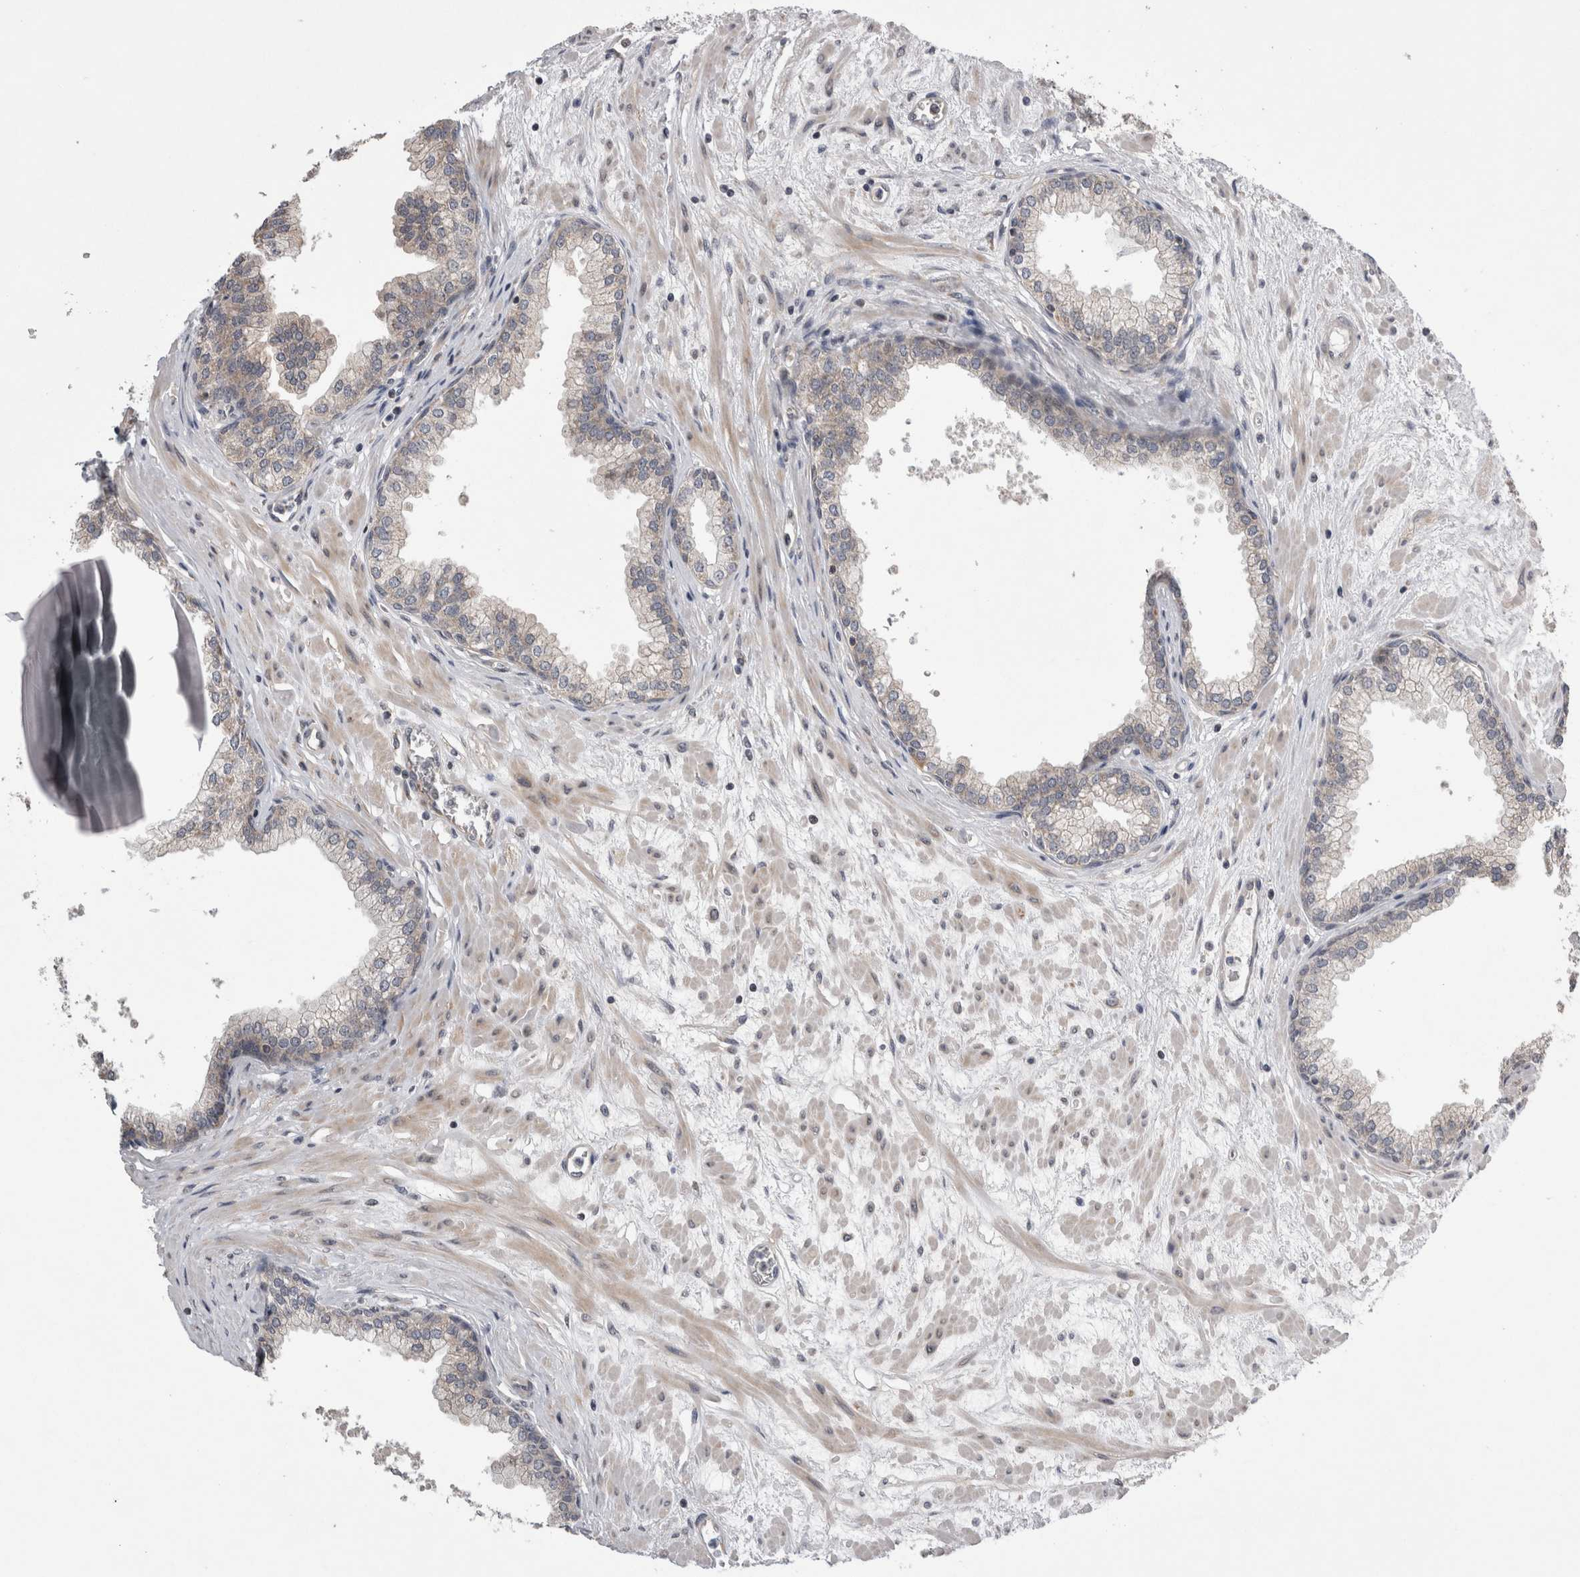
{"staining": {"intensity": "weak", "quantity": "25%-75%", "location": "cytoplasmic/membranous"}, "tissue": "prostate", "cell_type": "Glandular cells", "image_type": "normal", "snomed": [{"axis": "morphology", "description": "Normal tissue, NOS"}, {"axis": "morphology", "description": "Urothelial carcinoma, Low grade"}, {"axis": "topography", "description": "Urinary bladder"}, {"axis": "topography", "description": "Prostate"}], "caption": "IHC histopathology image of unremarkable prostate: prostate stained using immunohistochemistry (IHC) exhibits low levels of weak protein expression localized specifically in the cytoplasmic/membranous of glandular cells, appearing as a cytoplasmic/membranous brown color.", "gene": "ARHGAP29", "patient": {"sex": "male", "age": 60}}